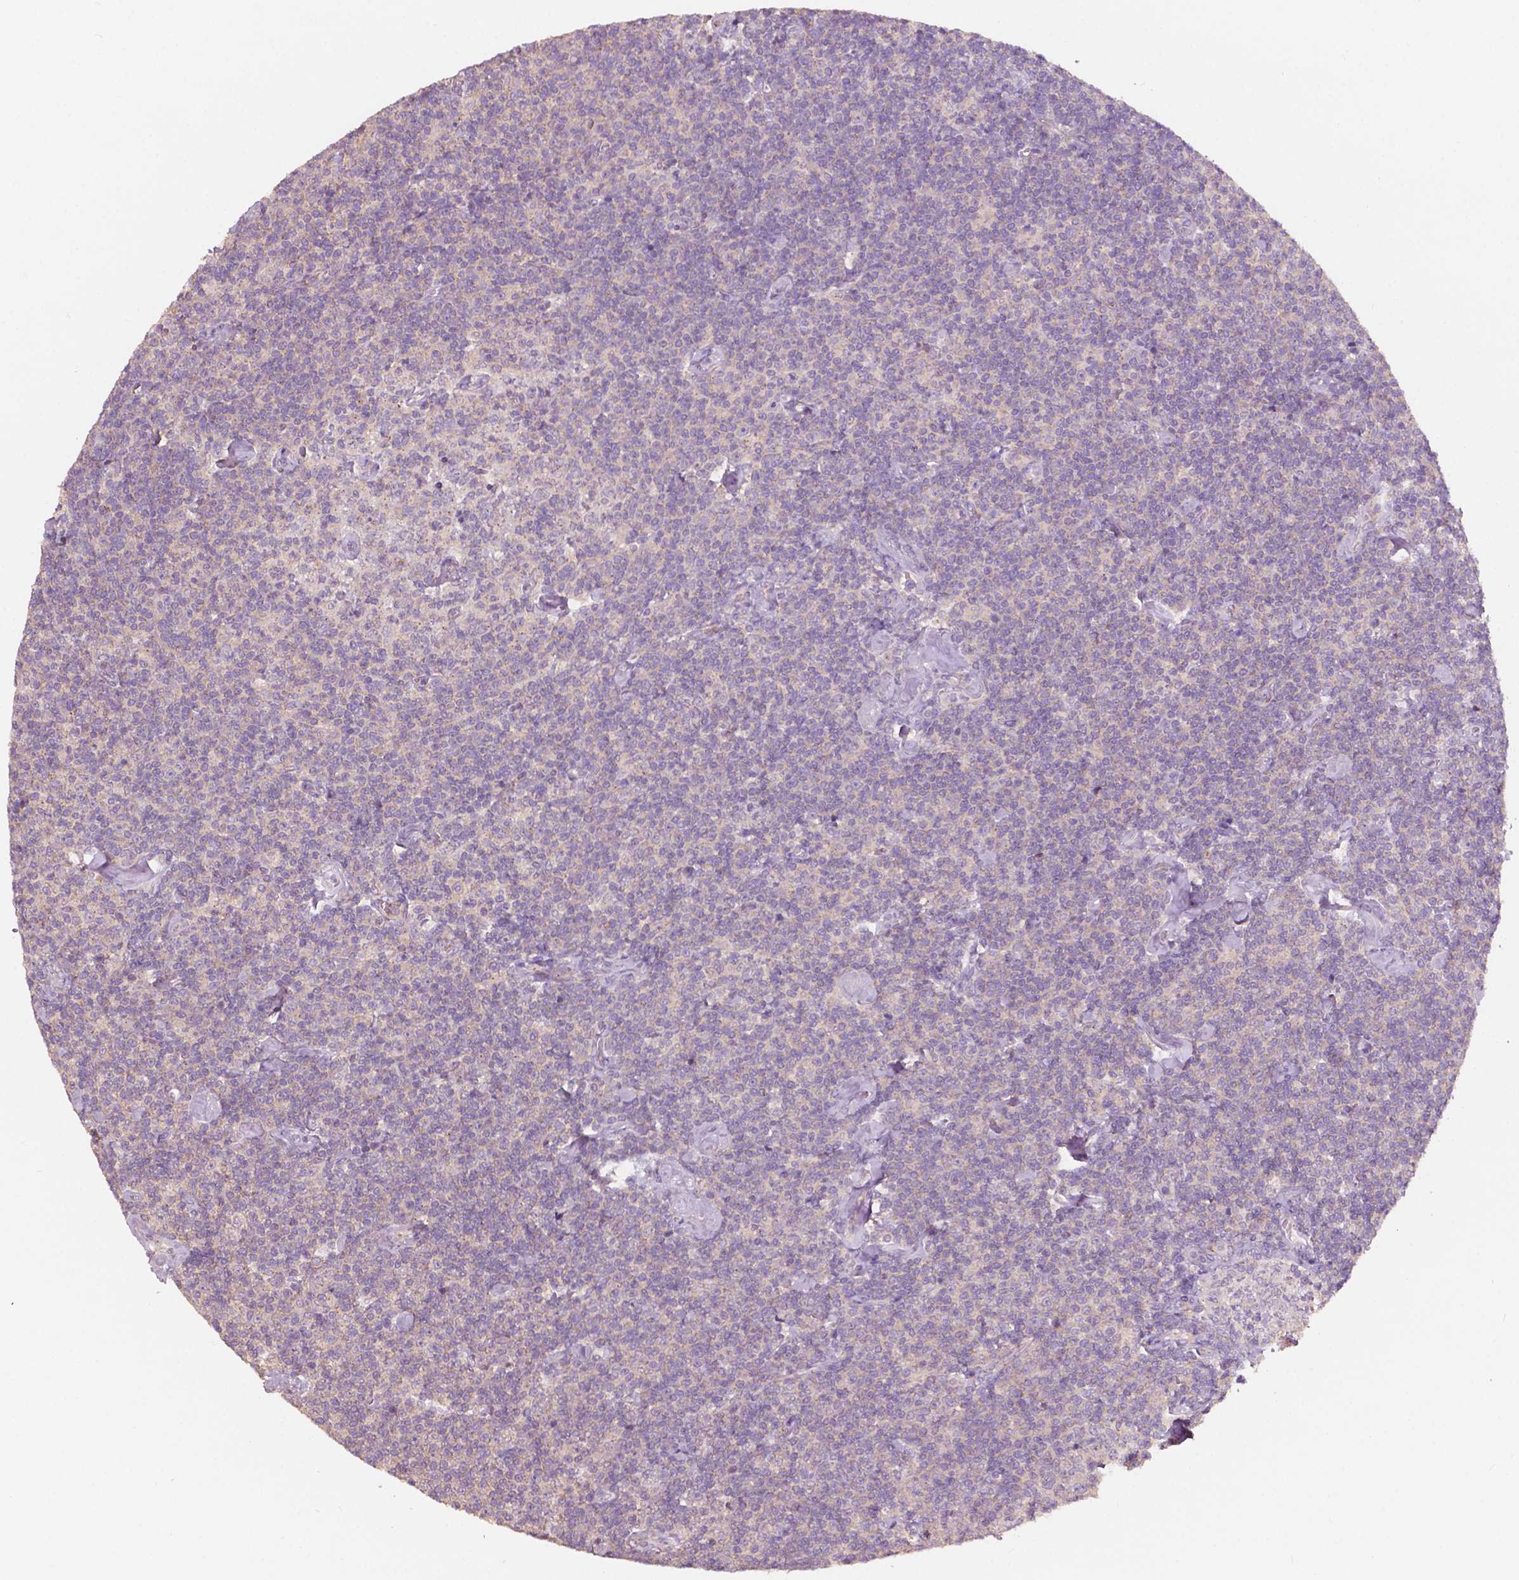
{"staining": {"intensity": "negative", "quantity": "none", "location": "none"}, "tissue": "lymphoma", "cell_type": "Tumor cells", "image_type": "cancer", "snomed": [{"axis": "morphology", "description": "Malignant lymphoma, non-Hodgkin's type, Low grade"}, {"axis": "topography", "description": "Lymph node"}], "caption": "An immunohistochemistry image of low-grade malignant lymphoma, non-Hodgkin's type is shown. There is no staining in tumor cells of low-grade malignant lymphoma, non-Hodgkin's type. (Brightfield microscopy of DAB immunohistochemistry at high magnification).", "gene": "CHPT1", "patient": {"sex": "male", "age": 81}}